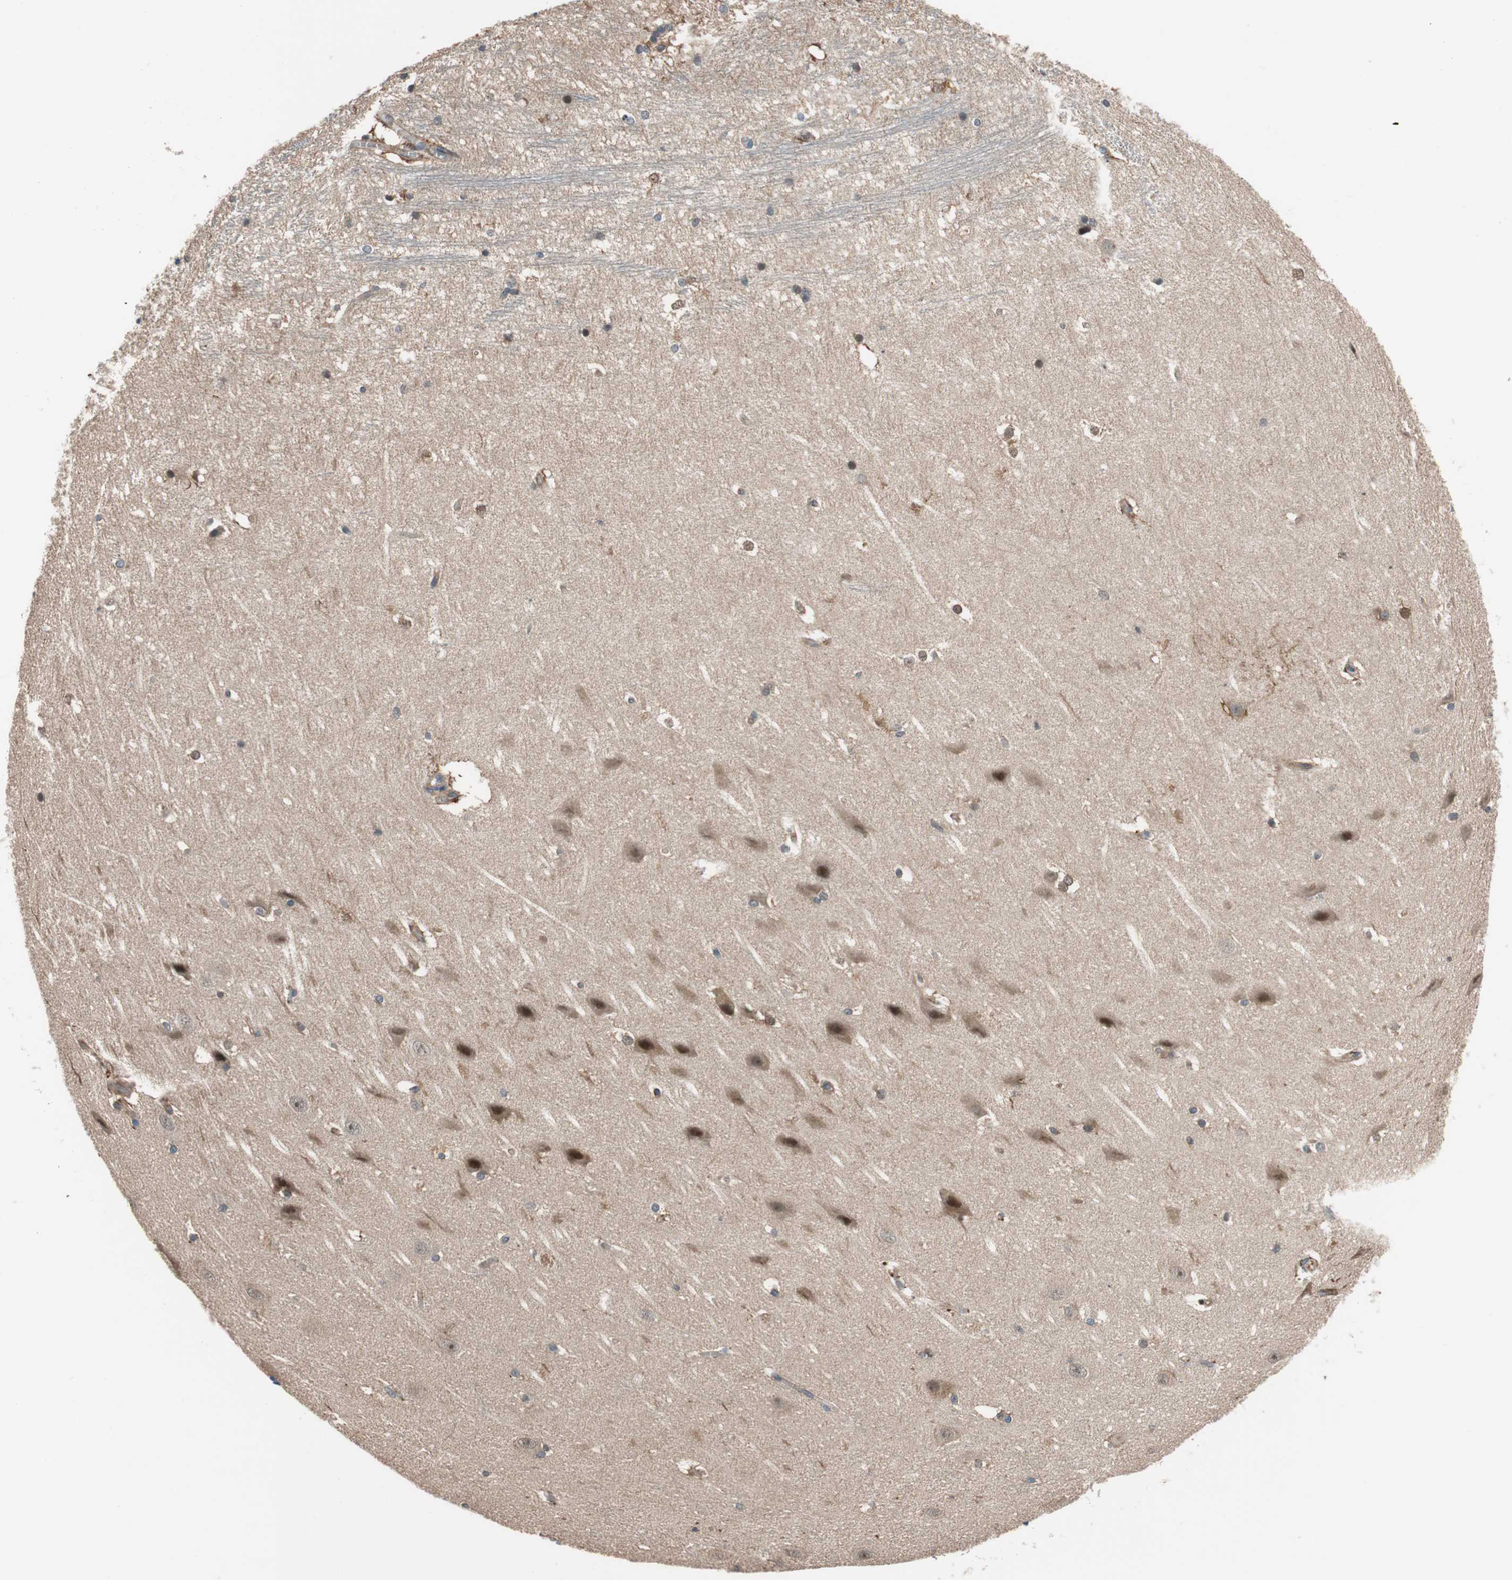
{"staining": {"intensity": "moderate", "quantity": "25%-75%", "location": "cytoplasmic/membranous"}, "tissue": "hippocampus", "cell_type": "Glial cells", "image_type": "normal", "snomed": [{"axis": "morphology", "description": "Normal tissue, NOS"}, {"axis": "topography", "description": "Hippocampus"}], "caption": "Immunohistochemical staining of unremarkable human hippocampus shows moderate cytoplasmic/membranous protein expression in about 25%-75% of glial cells.", "gene": "P3R3URF", "patient": {"sex": "female", "age": 19}}